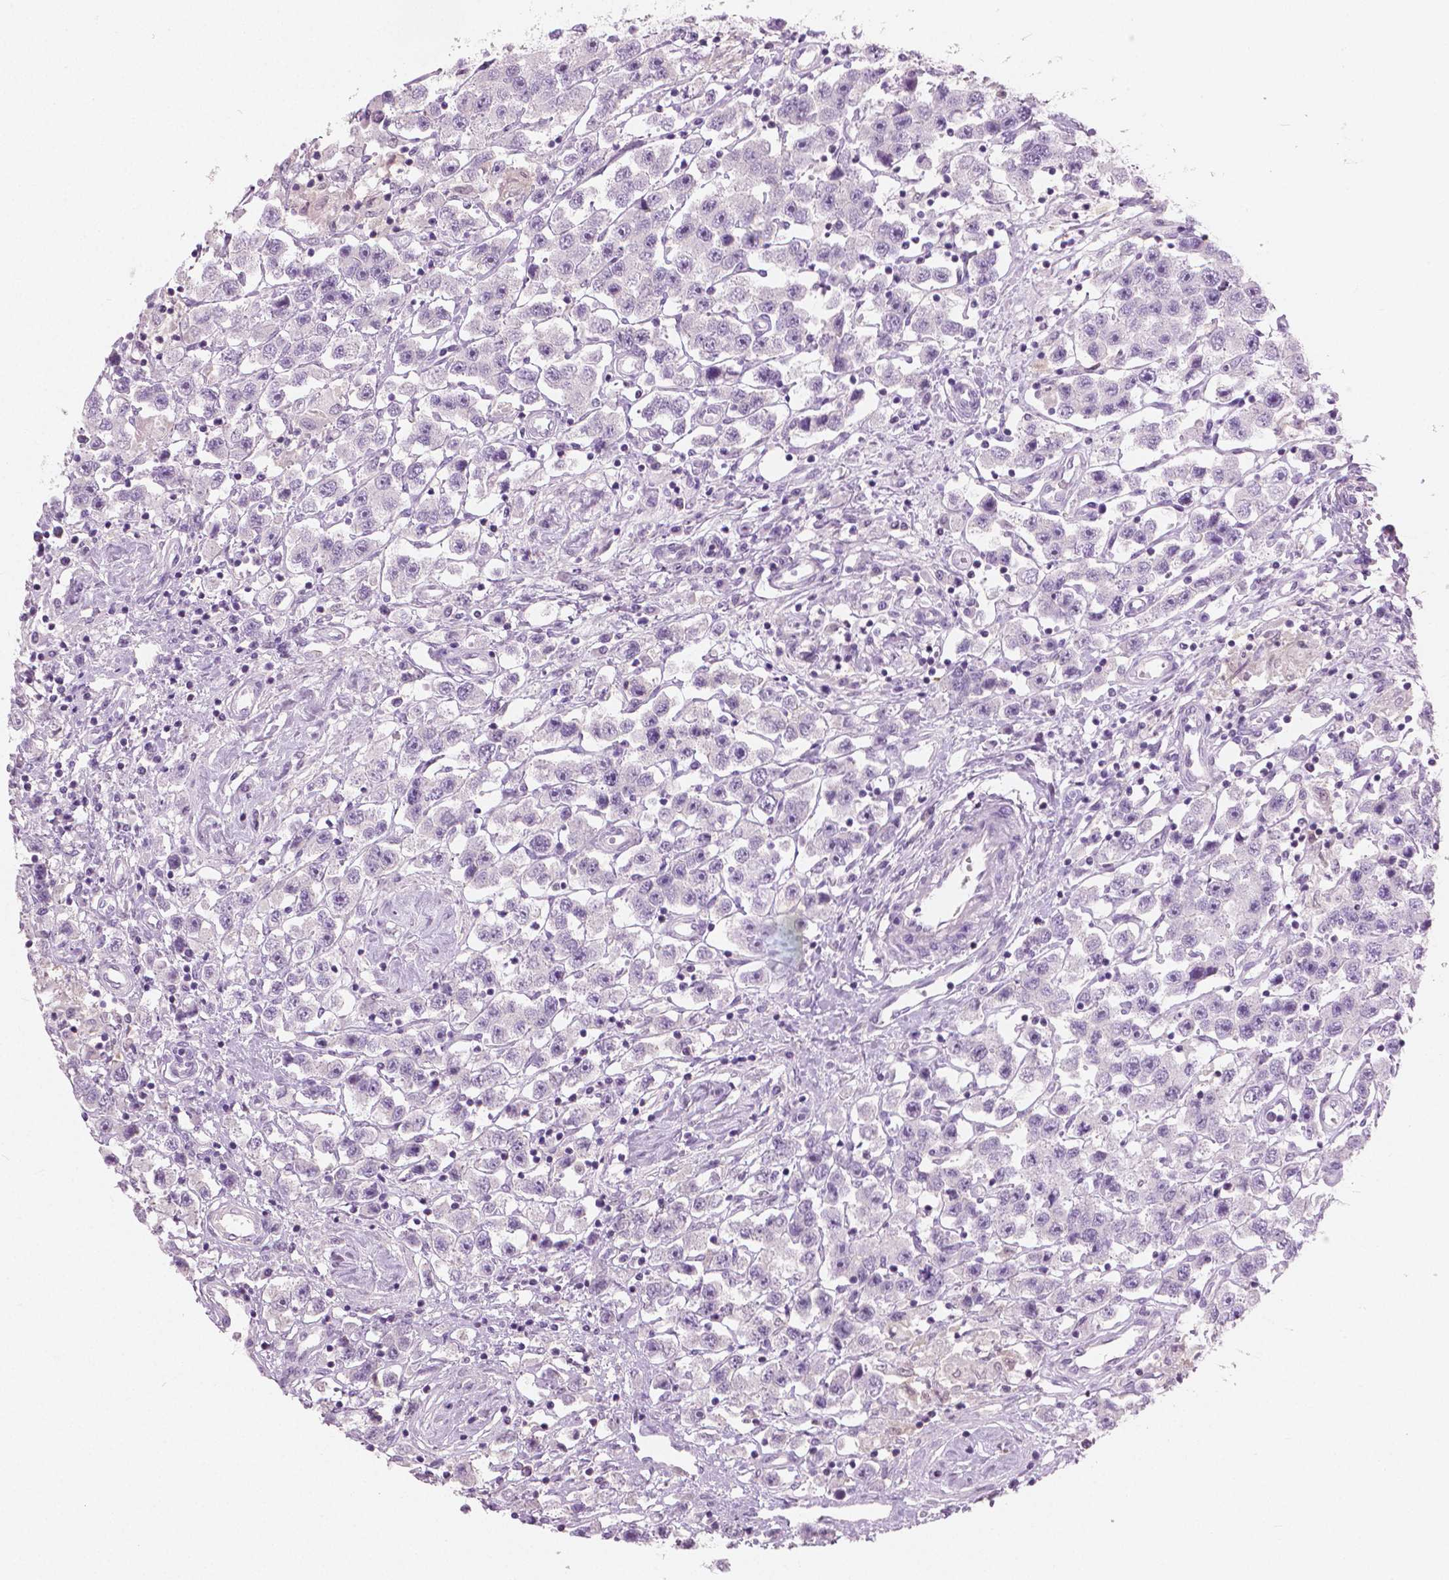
{"staining": {"intensity": "negative", "quantity": "none", "location": "none"}, "tissue": "testis cancer", "cell_type": "Tumor cells", "image_type": "cancer", "snomed": [{"axis": "morphology", "description": "Seminoma, NOS"}, {"axis": "topography", "description": "Testis"}], "caption": "This is a photomicrograph of immunohistochemistry (IHC) staining of seminoma (testis), which shows no expression in tumor cells. (IHC, brightfield microscopy, high magnification).", "gene": "GALM", "patient": {"sex": "male", "age": 45}}